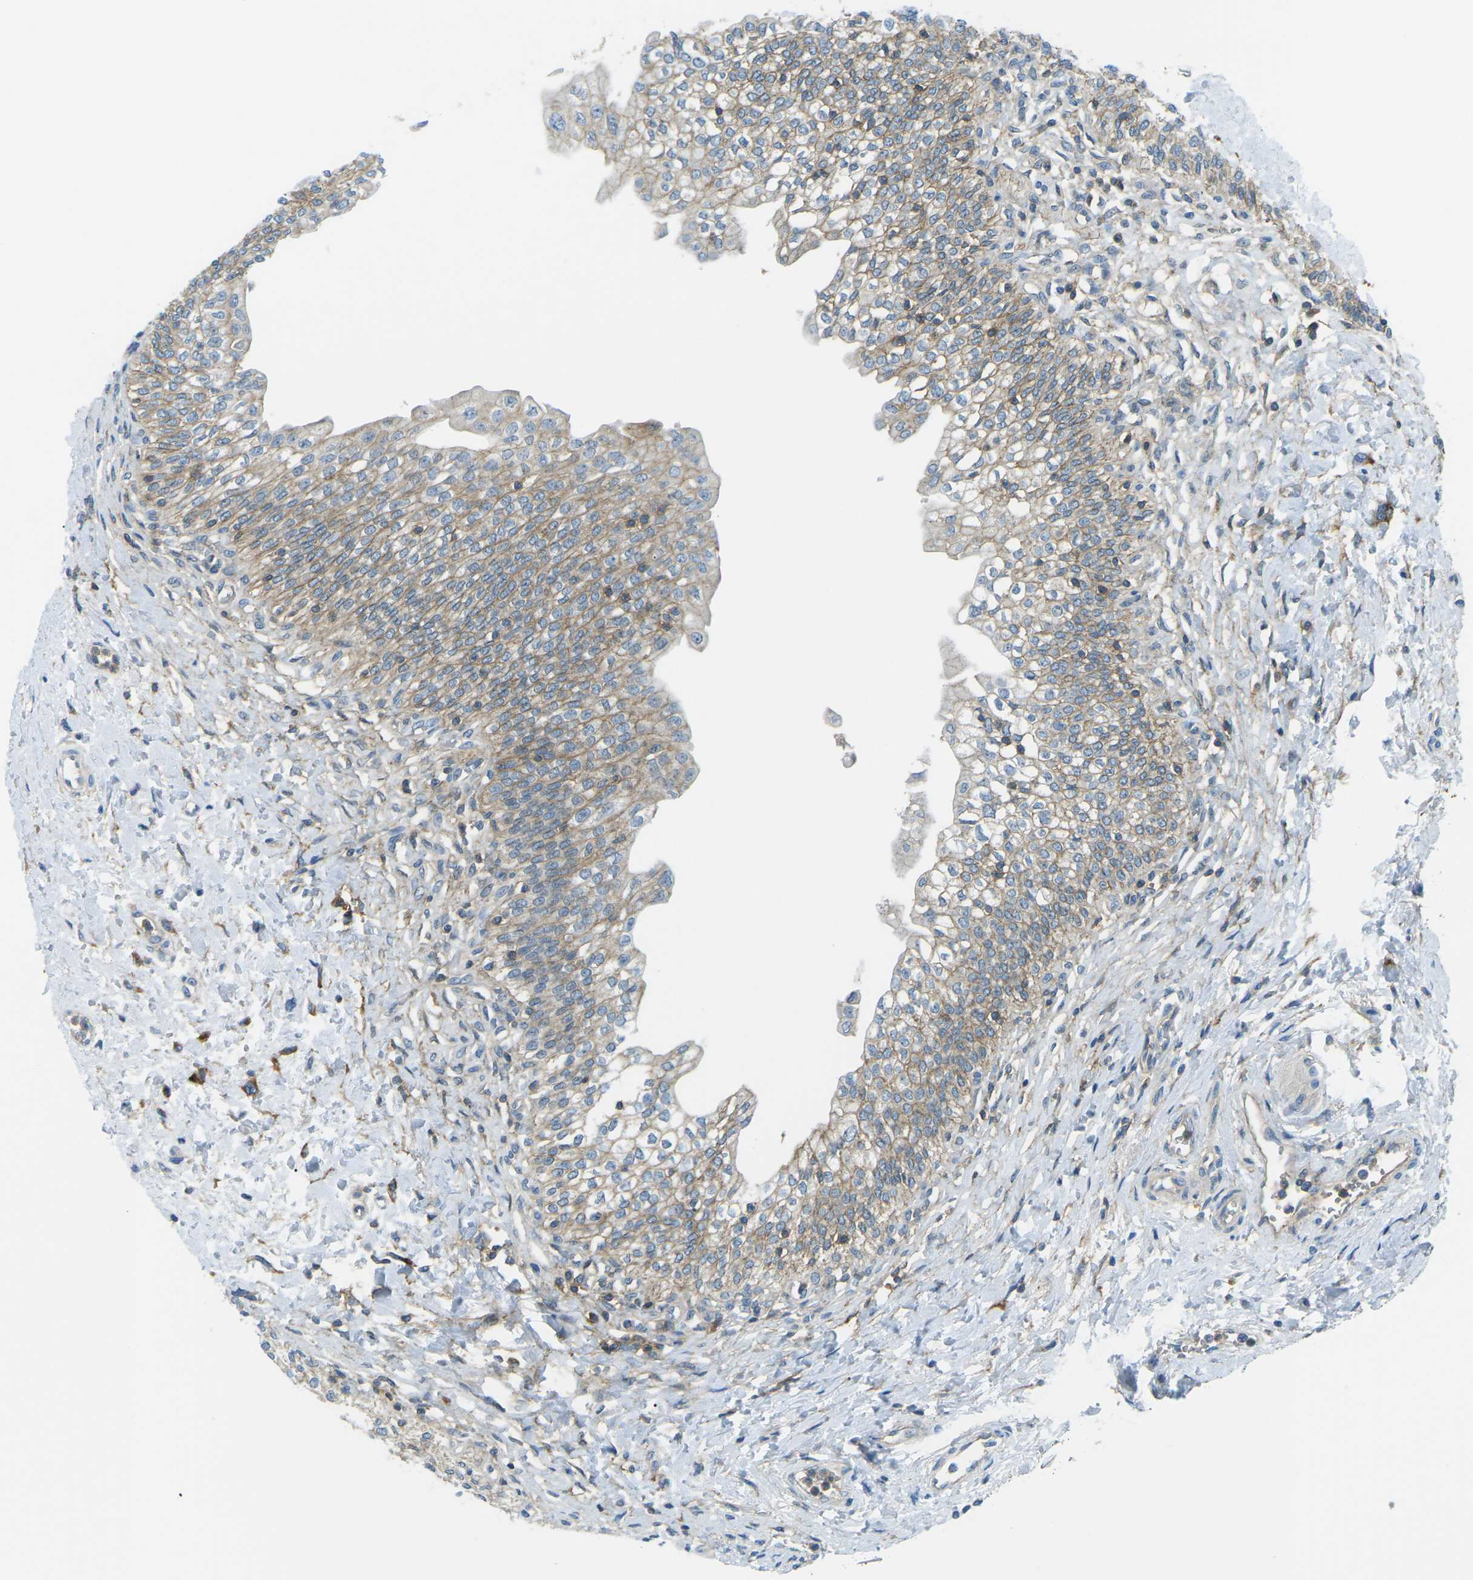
{"staining": {"intensity": "moderate", "quantity": ">75%", "location": "cytoplasmic/membranous"}, "tissue": "urinary bladder", "cell_type": "Urothelial cells", "image_type": "normal", "snomed": [{"axis": "morphology", "description": "Normal tissue, NOS"}, {"axis": "topography", "description": "Urinary bladder"}], "caption": "Brown immunohistochemical staining in benign urinary bladder shows moderate cytoplasmic/membranous positivity in about >75% of urothelial cells. (DAB IHC with brightfield microscopy, high magnification).", "gene": "CD47", "patient": {"sex": "male", "age": 55}}